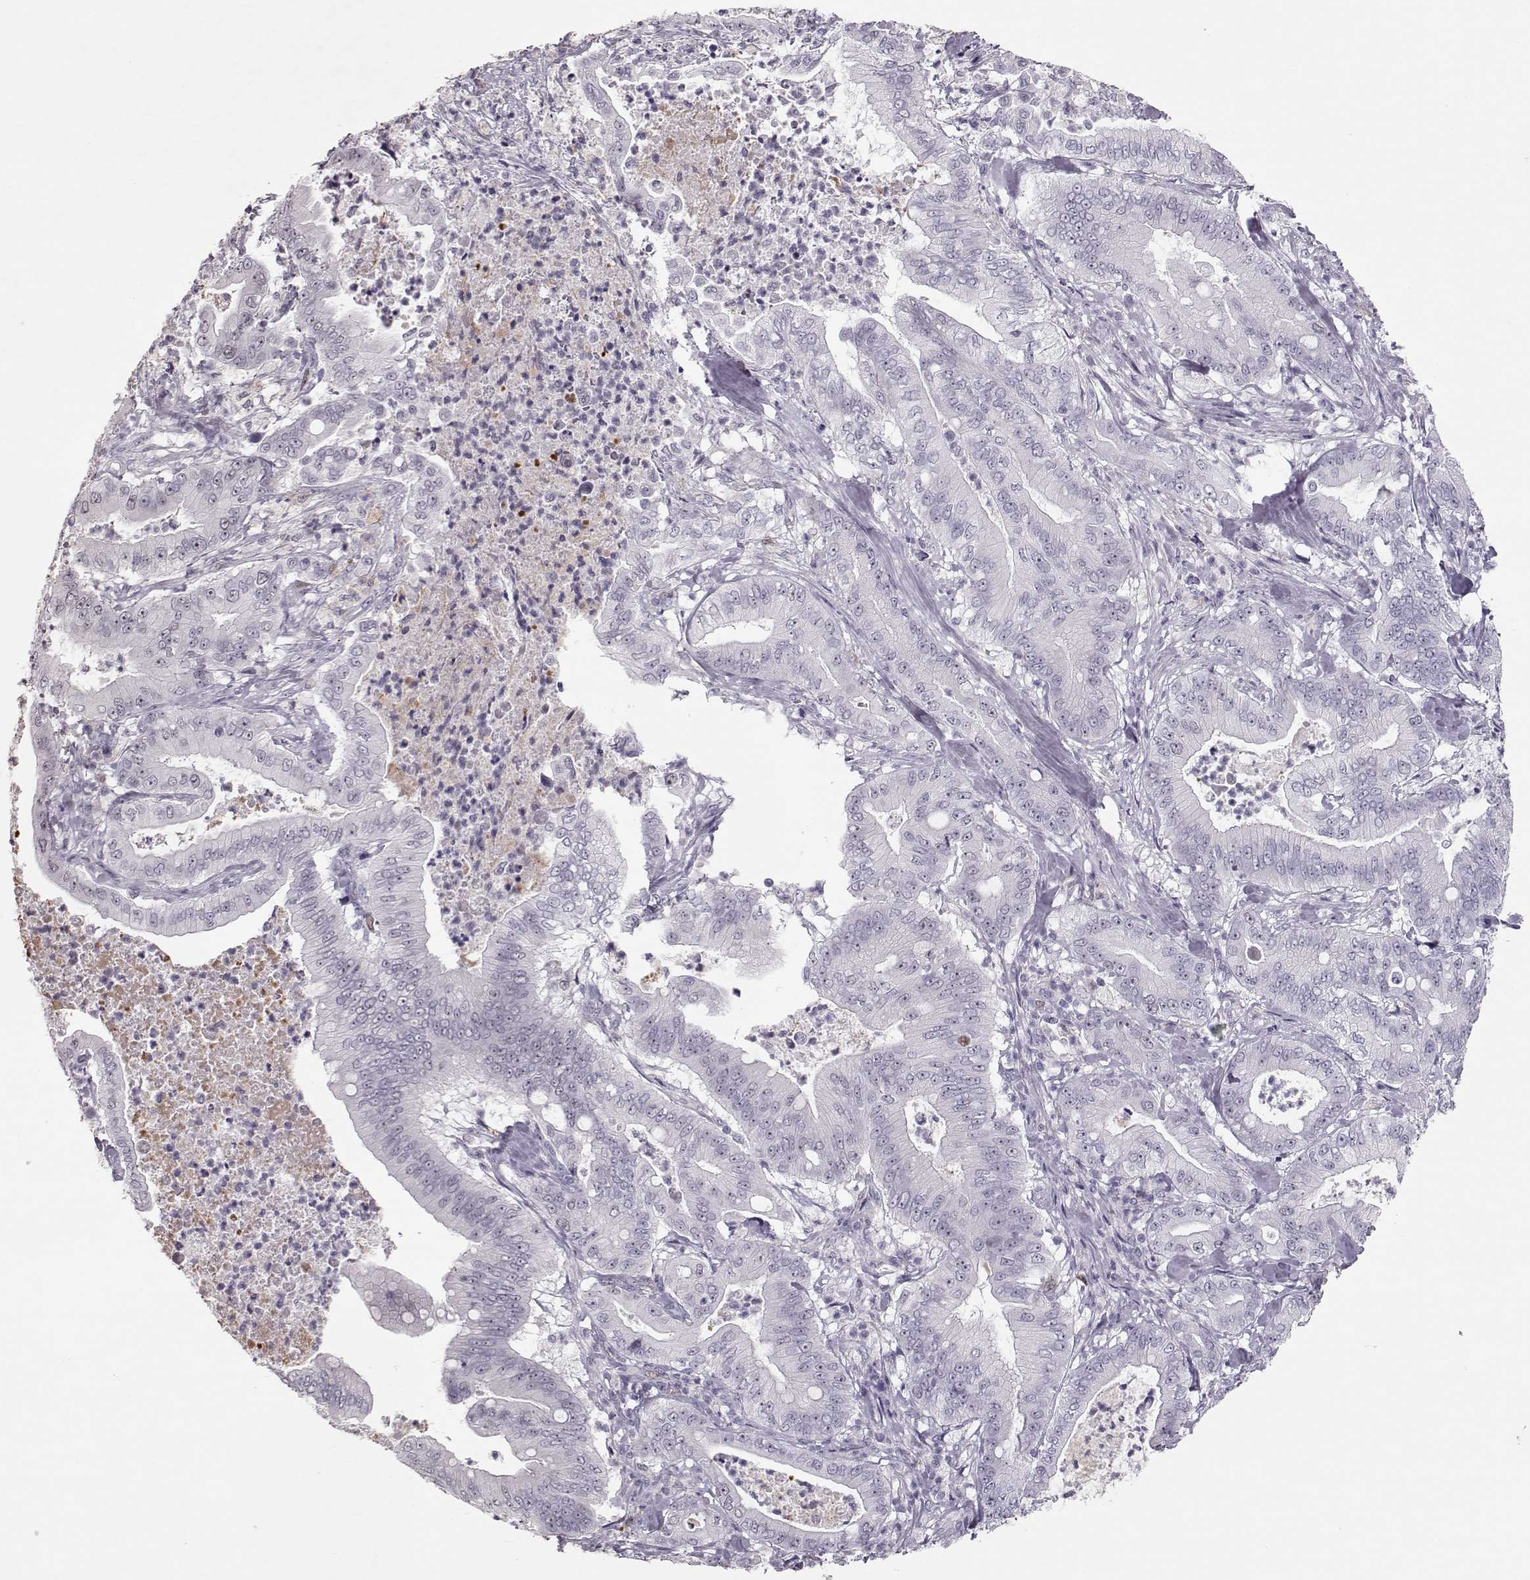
{"staining": {"intensity": "negative", "quantity": "none", "location": "none"}, "tissue": "pancreatic cancer", "cell_type": "Tumor cells", "image_type": "cancer", "snomed": [{"axis": "morphology", "description": "Adenocarcinoma, NOS"}, {"axis": "topography", "description": "Pancreas"}], "caption": "DAB (3,3'-diaminobenzidine) immunohistochemical staining of pancreatic cancer (adenocarcinoma) displays no significant staining in tumor cells.", "gene": "SGO1", "patient": {"sex": "male", "age": 71}}